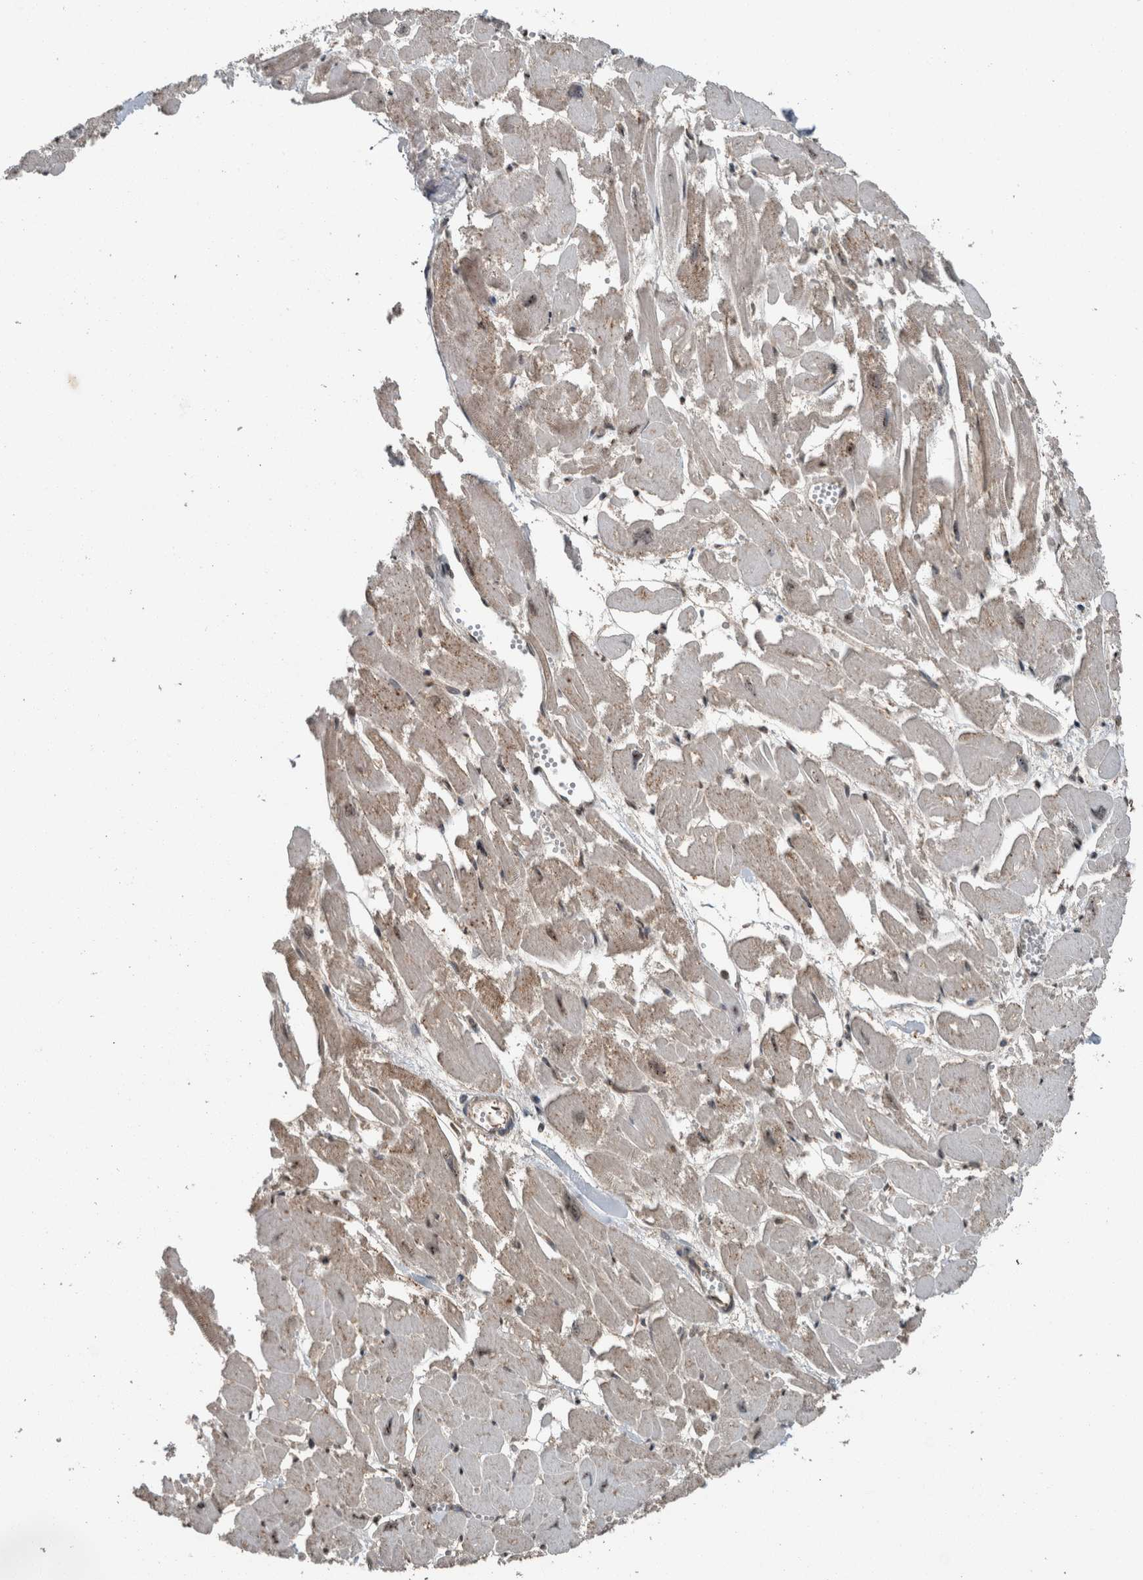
{"staining": {"intensity": "weak", "quantity": "25%-75%", "location": "cytoplasmic/membranous,nuclear"}, "tissue": "heart muscle", "cell_type": "Cardiomyocytes", "image_type": "normal", "snomed": [{"axis": "morphology", "description": "Normal tissue, NOS"}, {"axis": "topography", "description": "Heart"}], "caption": "Brown immunohistochemical staining in benign heart muscle exhibits weak cytoplasmic/membranous,nuclear expression in approximately 25%-75% of cardiomyocytes. The protein is stained brown, and the nuclei are stained in blue (DAB IHC with brightfield microscopy, high magnification).", "gene": "MYO1E", "patient": {"sex": "male", "age": 54}}